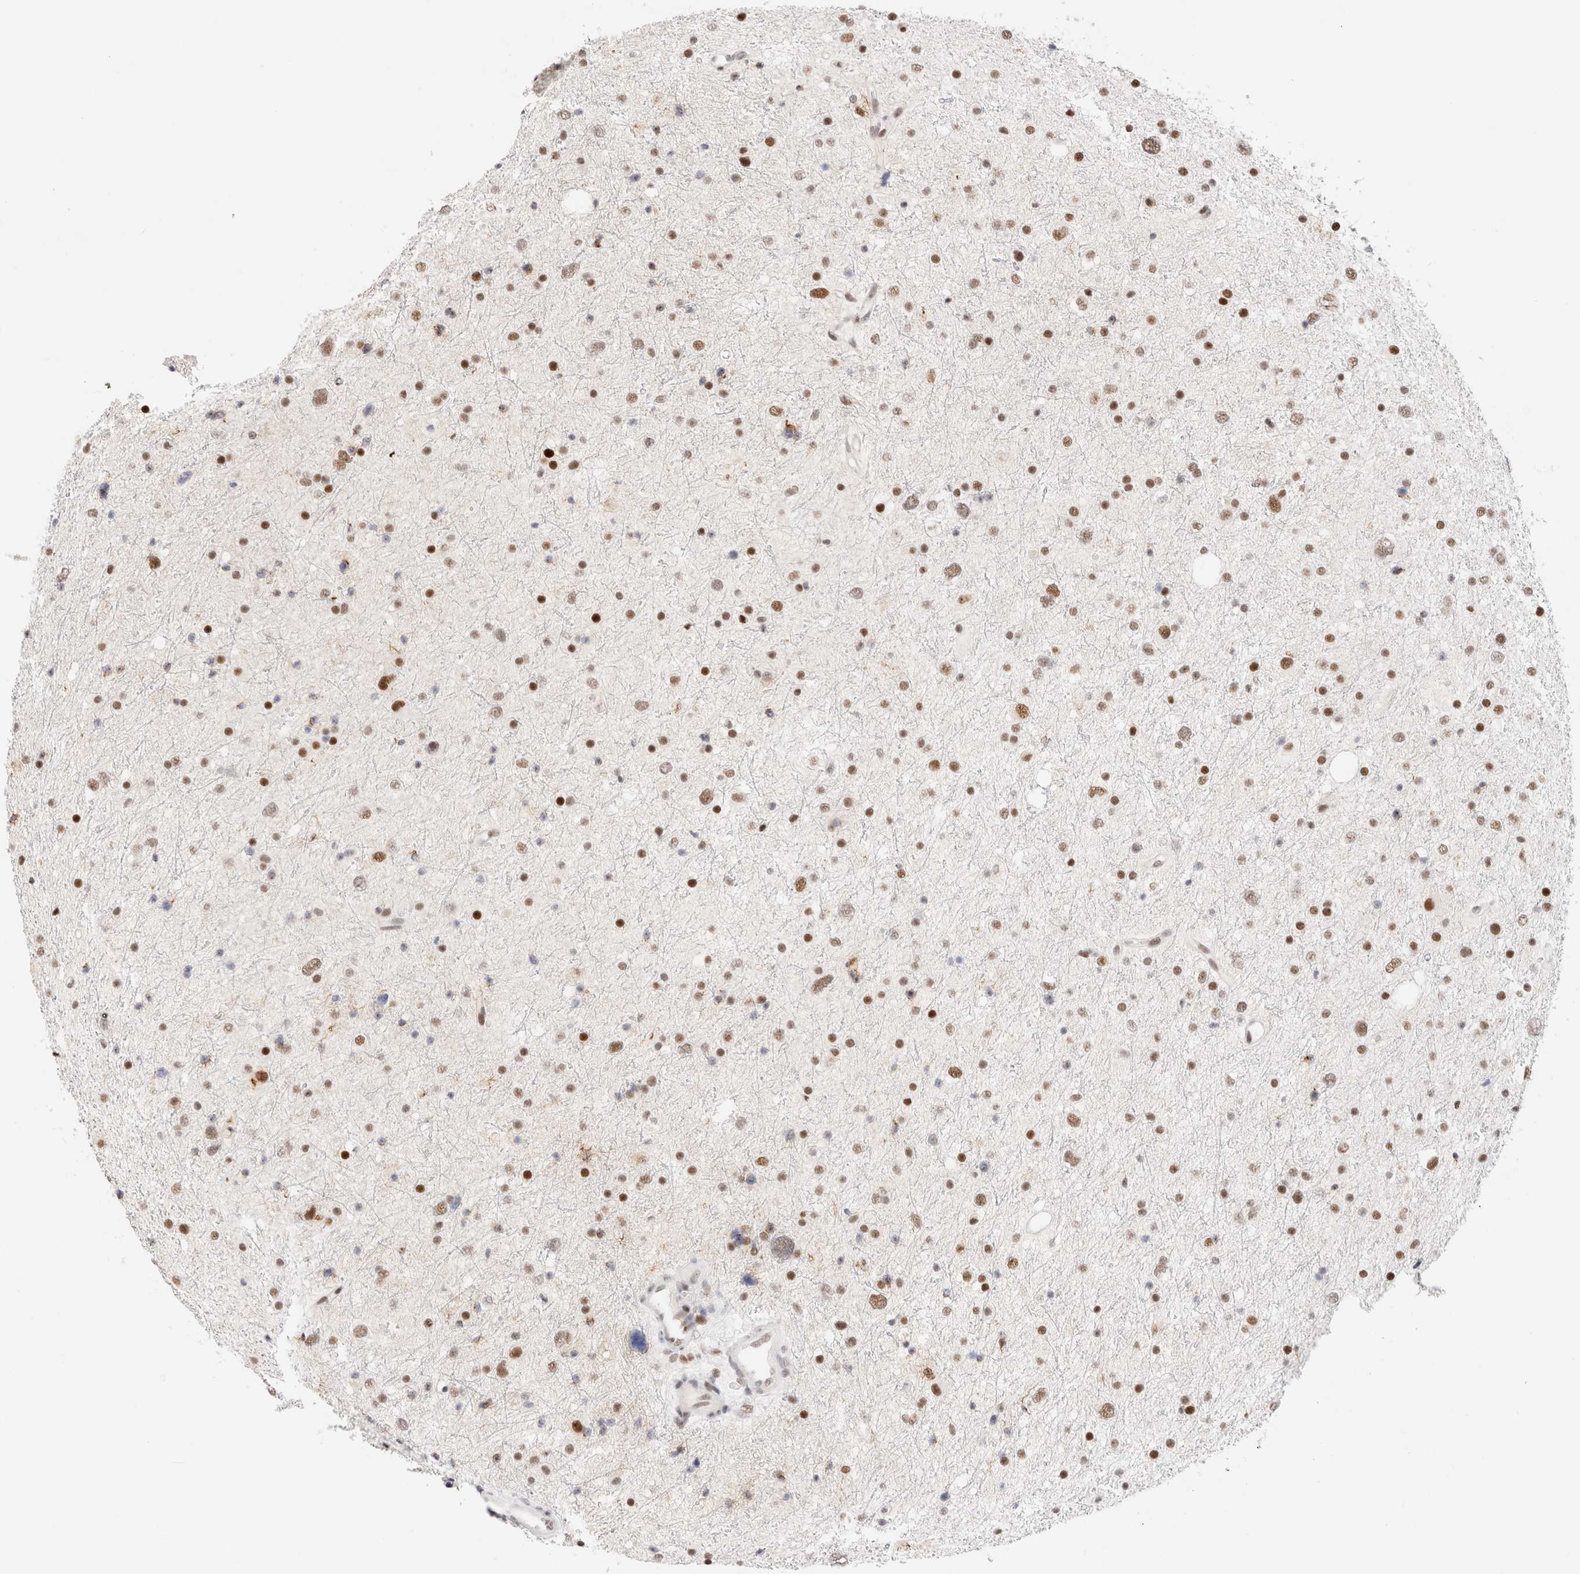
{"staining": {"intensity": "moderate", "quantity": ">75%", "location": "nuclear"}, "tissue": "glioma", "cell_type": "Tumor cells", "image_type": "cancer", "snomed": [{"axis": "morphology", "description": "Glioma, malignant, Low grade"}, {"axis": "topography", "description": "Brain"}], "caption": "Glioma was stained to show a protein in brown. There is medium levels of moderate nuclear staining in about >75% of tumor cells. (IHC, brightfield microscopy, high magnification).", "gene": "ZNF282", "patient": {"sex": "female", "age": 37}}